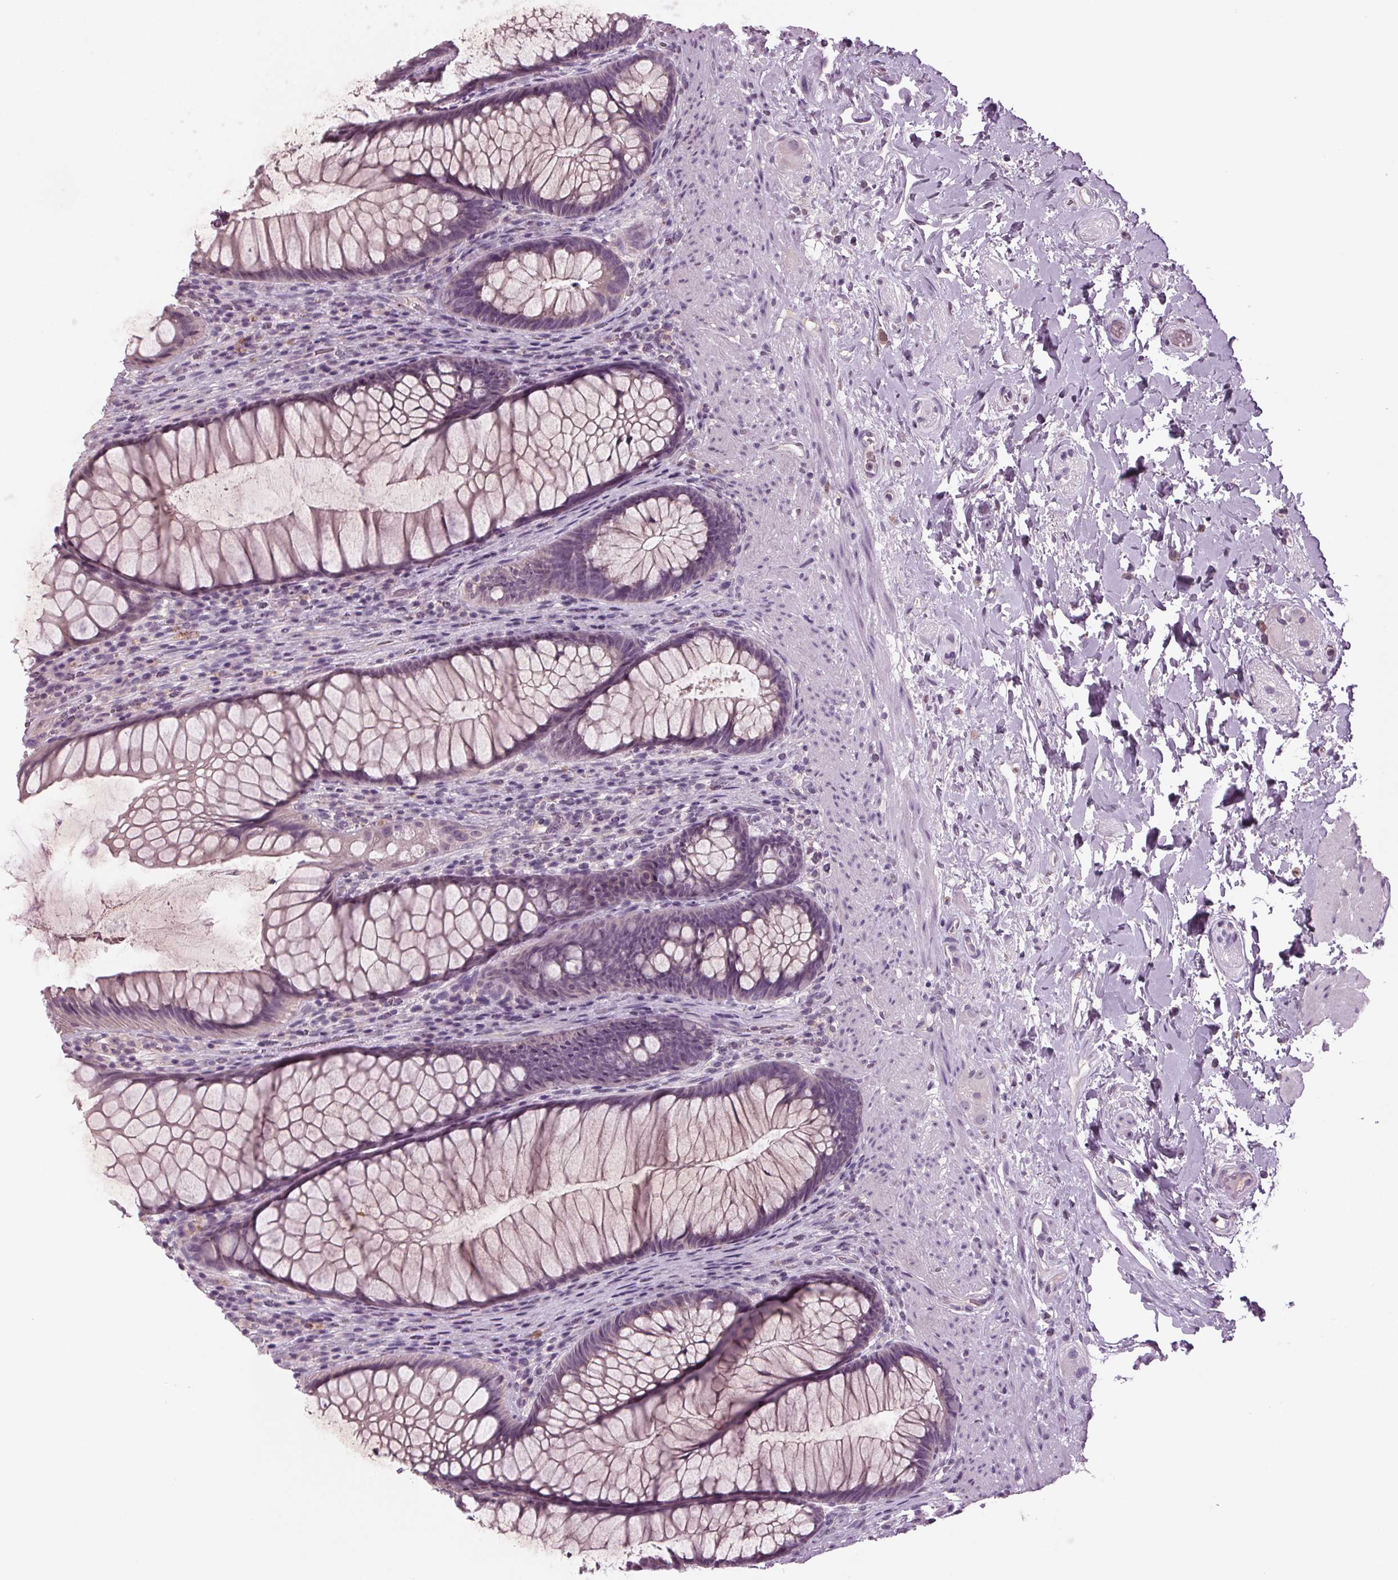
{"staining": {"intensity": "negative", "quantity": "none", "location": "none"}, "tissue": "rectum", "cell_type": "Glandular cells", "image_type": "normal", "snomed": [{"axis": "morphology", "description": "Normal tissue, NOS"}, {"axis": "topography", "description": "Smooth muscle"}, {"axis": "topography", "description": "Rectum"}], "caption": "High magnification brightfield microscopy of unremarkable rectum stained with DAB (brown) and counterstained with hematoxylin (blue): glandular cells show no significant positivity. Nuclei are stained in blue.", "gene": "BHLHE22", "patient": {"sex": "male", "age": 53}}